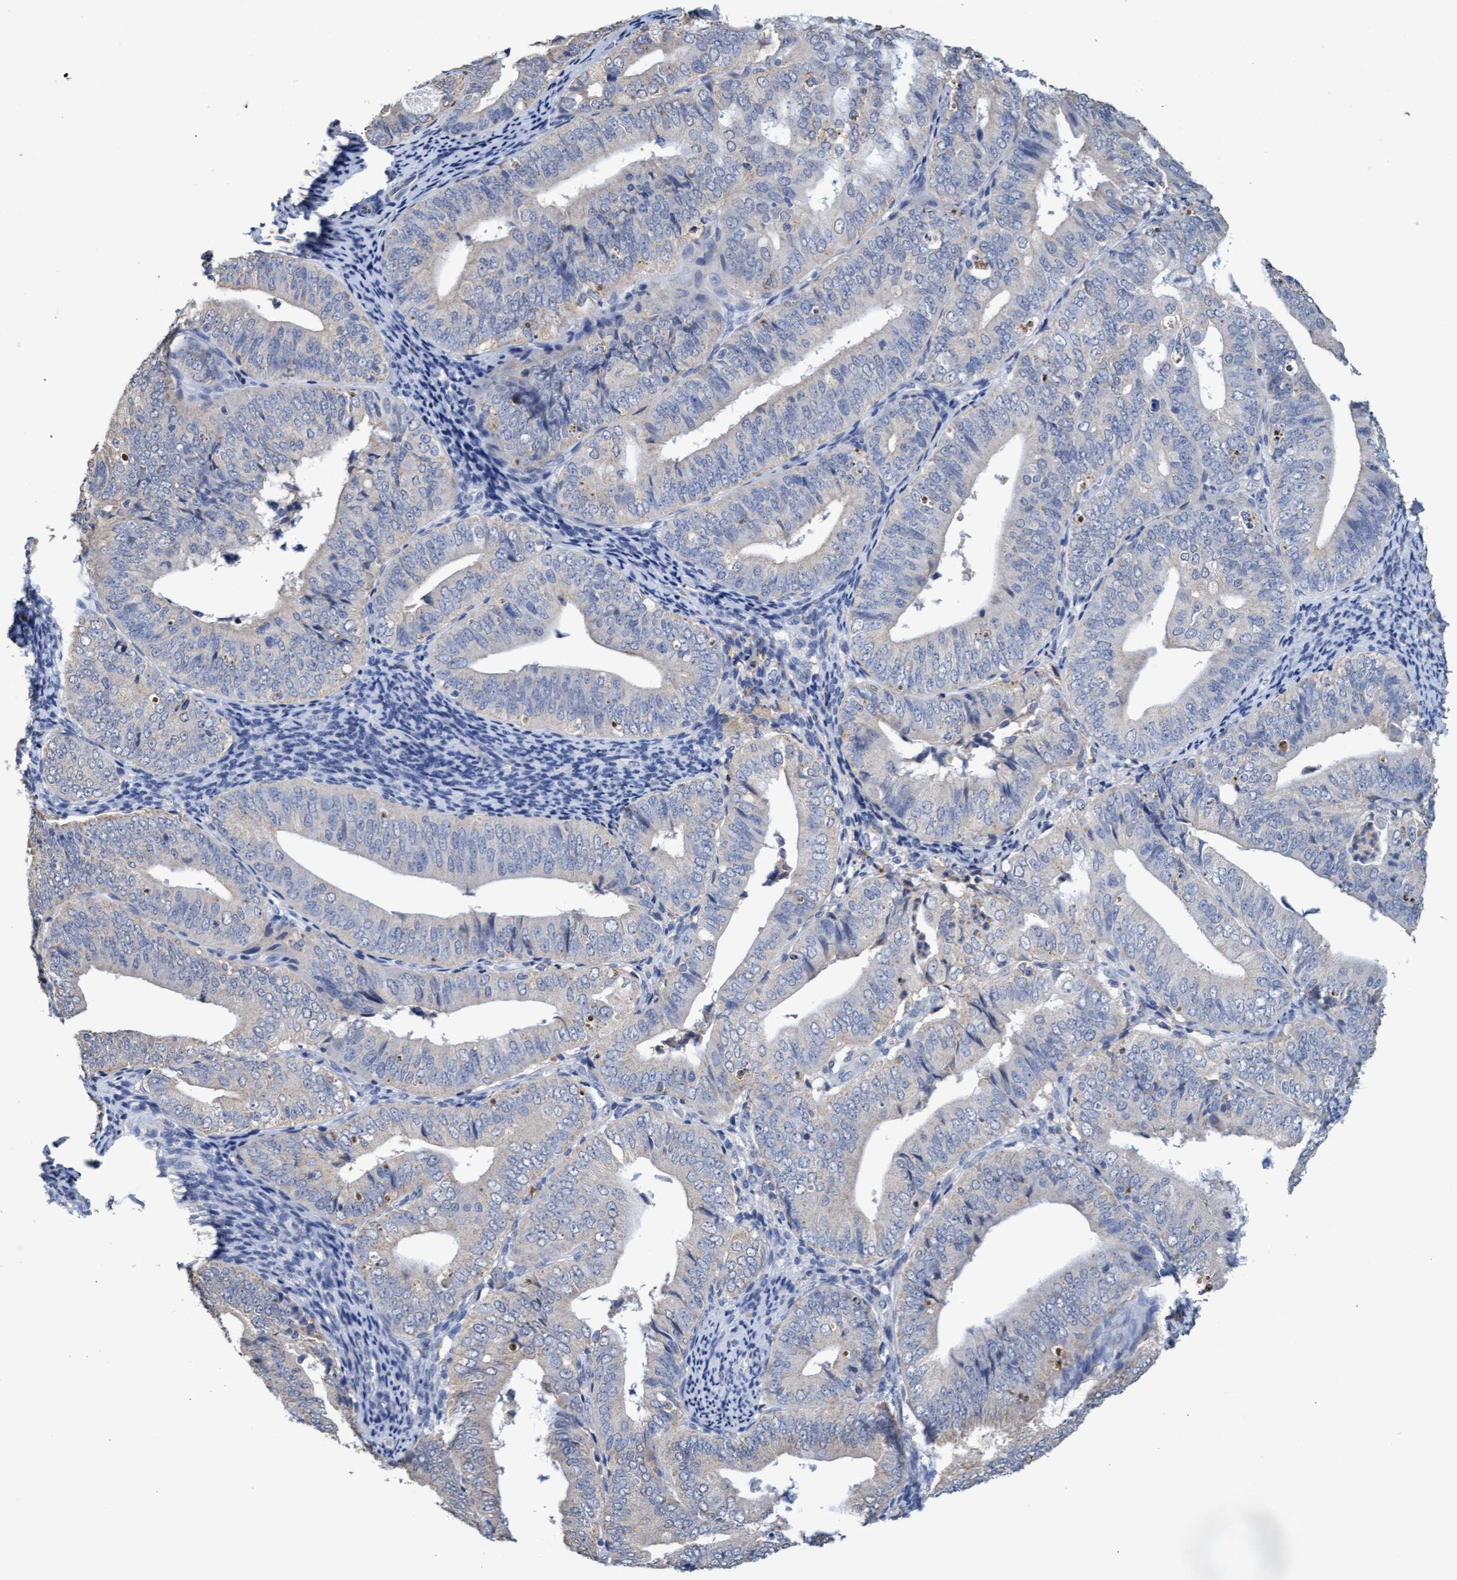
{"staining": {"intensity": "negative", "quantity": "none", "location": "none"}, "tissue": "endometrial cancer", "cell_type": "Tumor cells", "image_type": "cancer", "snomed": [{"axis": "morphology", "description": "Adenocarcinoma, NOS"}, {"axis": "topography", "description": "Endometrium"}], "caption": "Human endometrial adenocarcinoma stained for a protein using IHC displays no positivity in tumor cells.", "gene": "GPR39", "patient": {"sex": "female", "age": 63}}